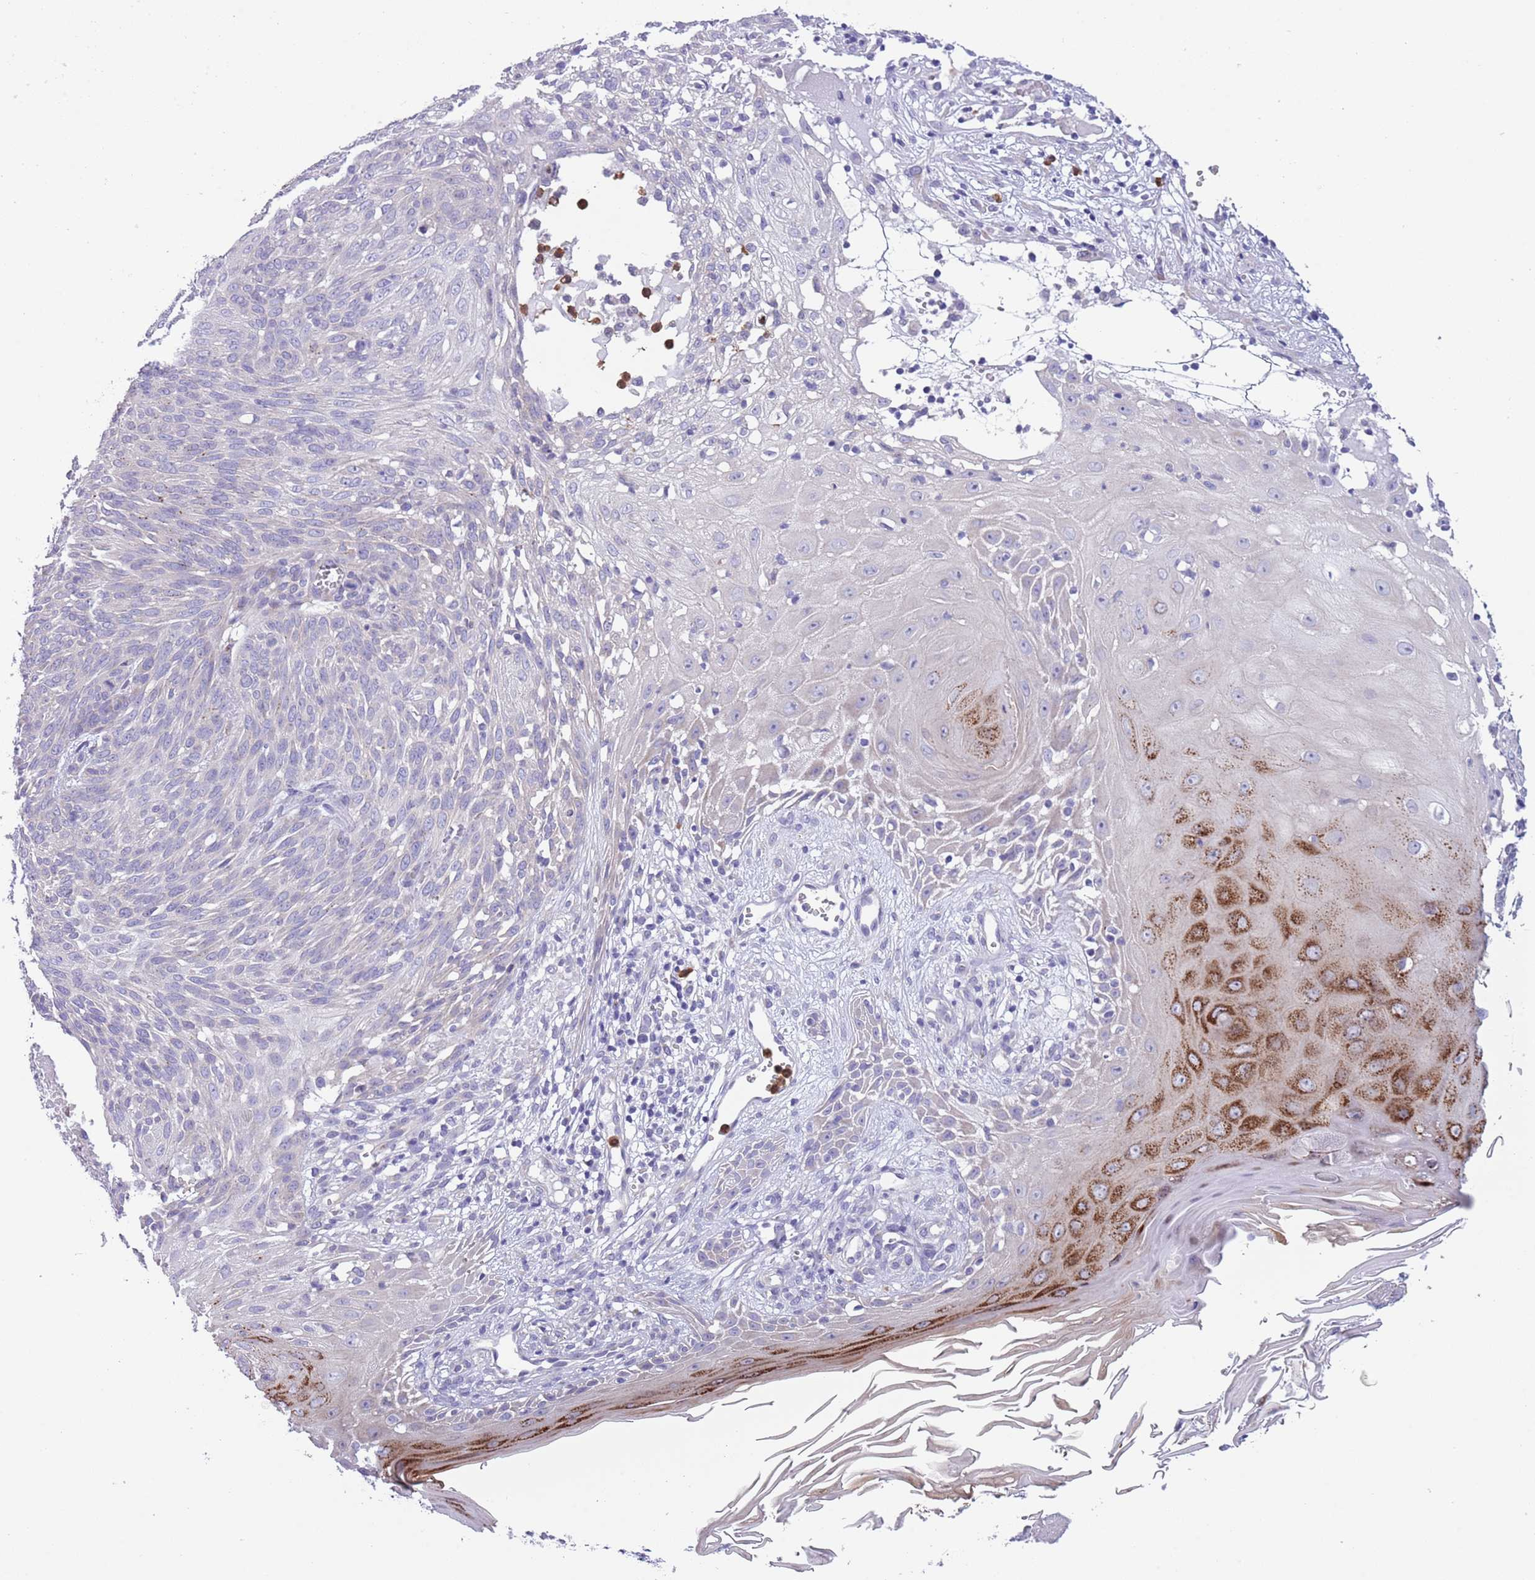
{"staining": {"intensity": "negative", "quantity": "none", "location": "none"}, "tissue": "skin cancer", "cell_type": "Tumor cells", "image_type": "cancer", "snomed": [{"axis": "morphology", "description": "Basal cell carcinoma"}, {"axis": "topography", "description": "Skin"}], "caption": "DAB (3,3'-diaminobenzidine) immunohistochemical staining of skin cancer exhibits no significant staining in tumor cells.", "gene": "ZFP2", "patient": {"sex": "female", "age": 86}}